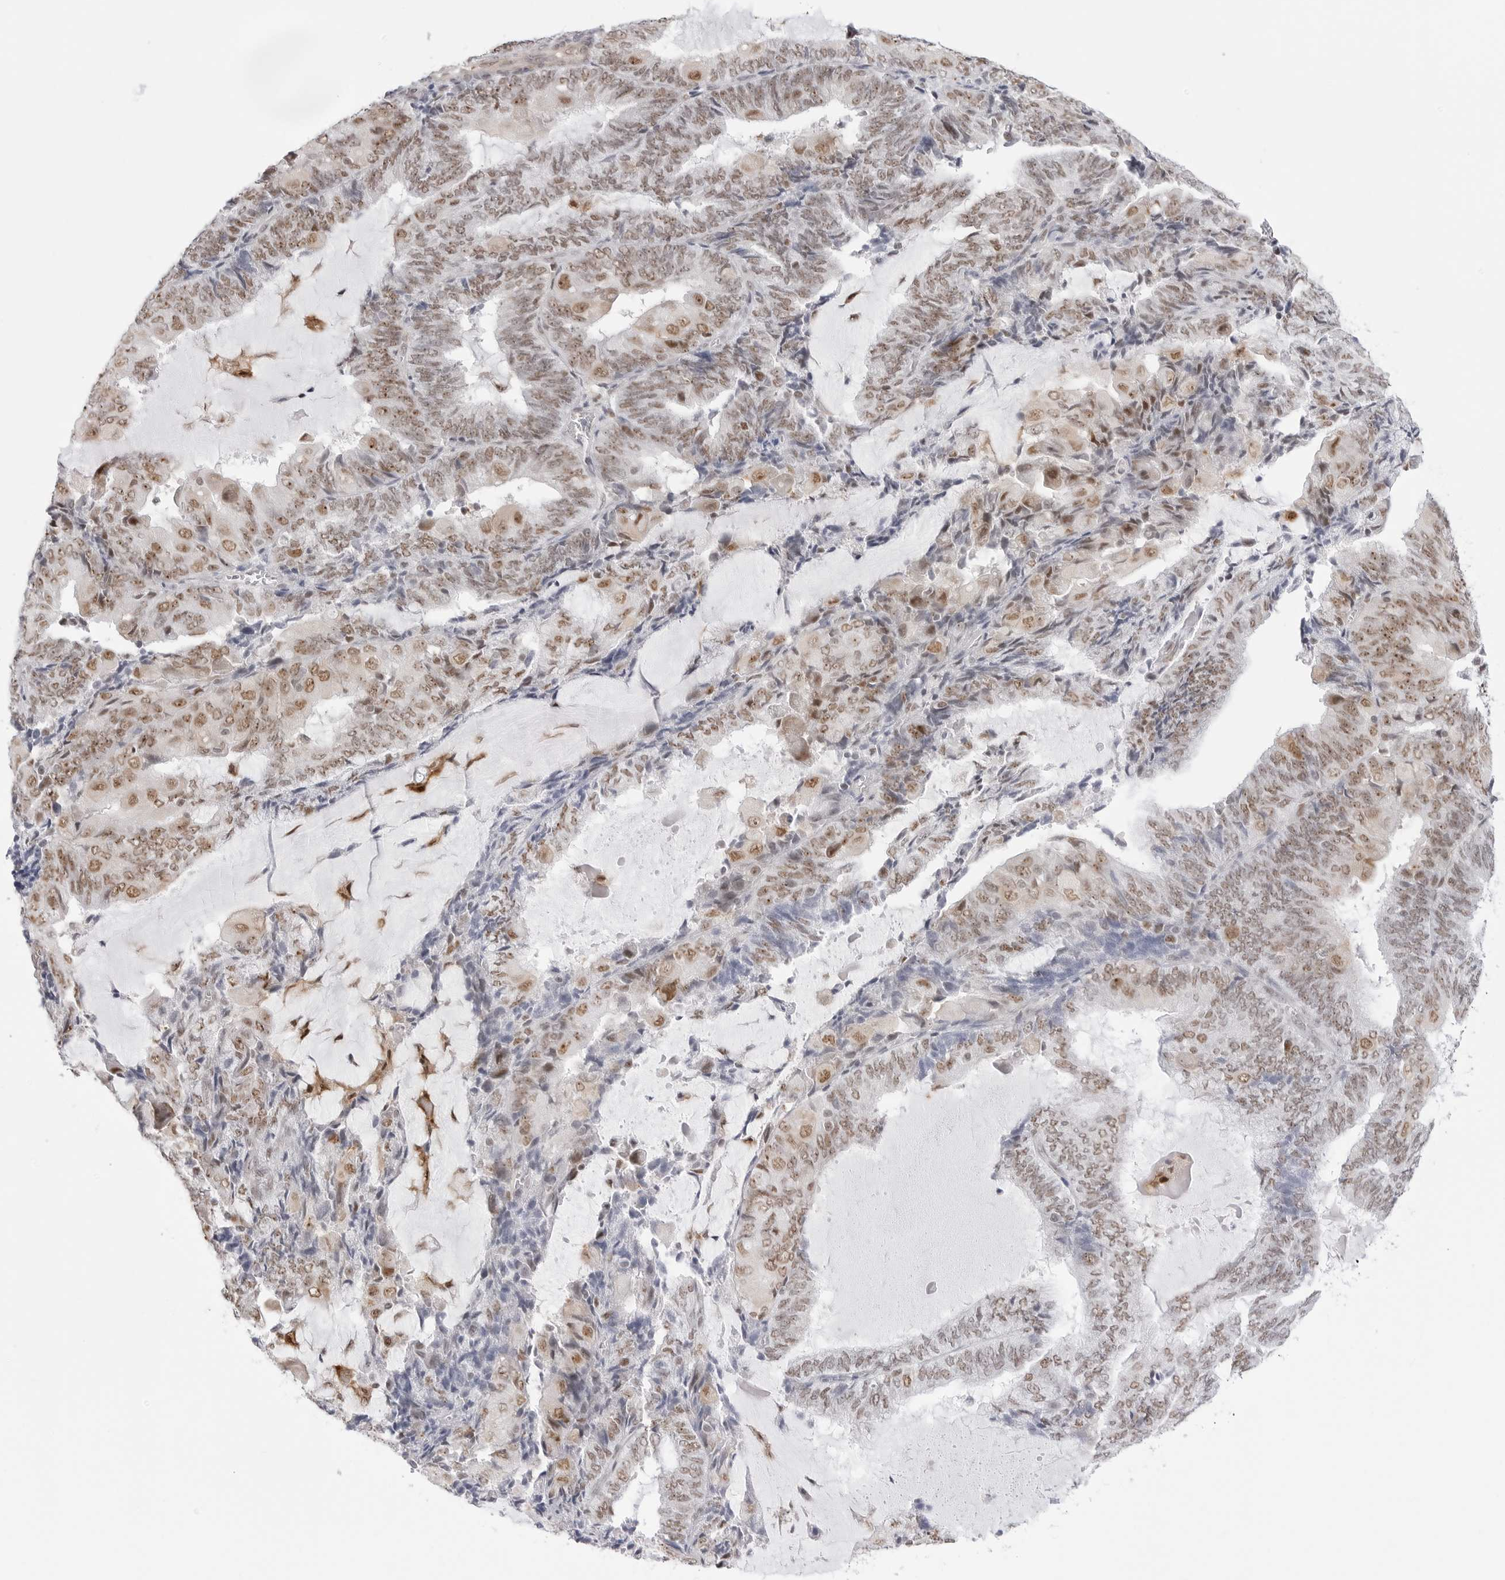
{"staining": {"intensity": "moderate", "quantity": ">75%", "location": "nuclear"}, "tissue": "endometrial cancer", "cell_type": "Tumor cells", "image_type": "cancer", "snomed": [{"axis": "morphology", "description": "Adenocarcinoma, NOS"}, {"axis": "topography", "description": "Endometrium"}], "caption": "This photomicrograph reveals IHC staining of endometrial adenocarcinoma, with medium moderate nuclear staining in approximately >75% of tumor cells.", "gene": "C1orf162", "patient": {"sex": "female", "age": 81}}